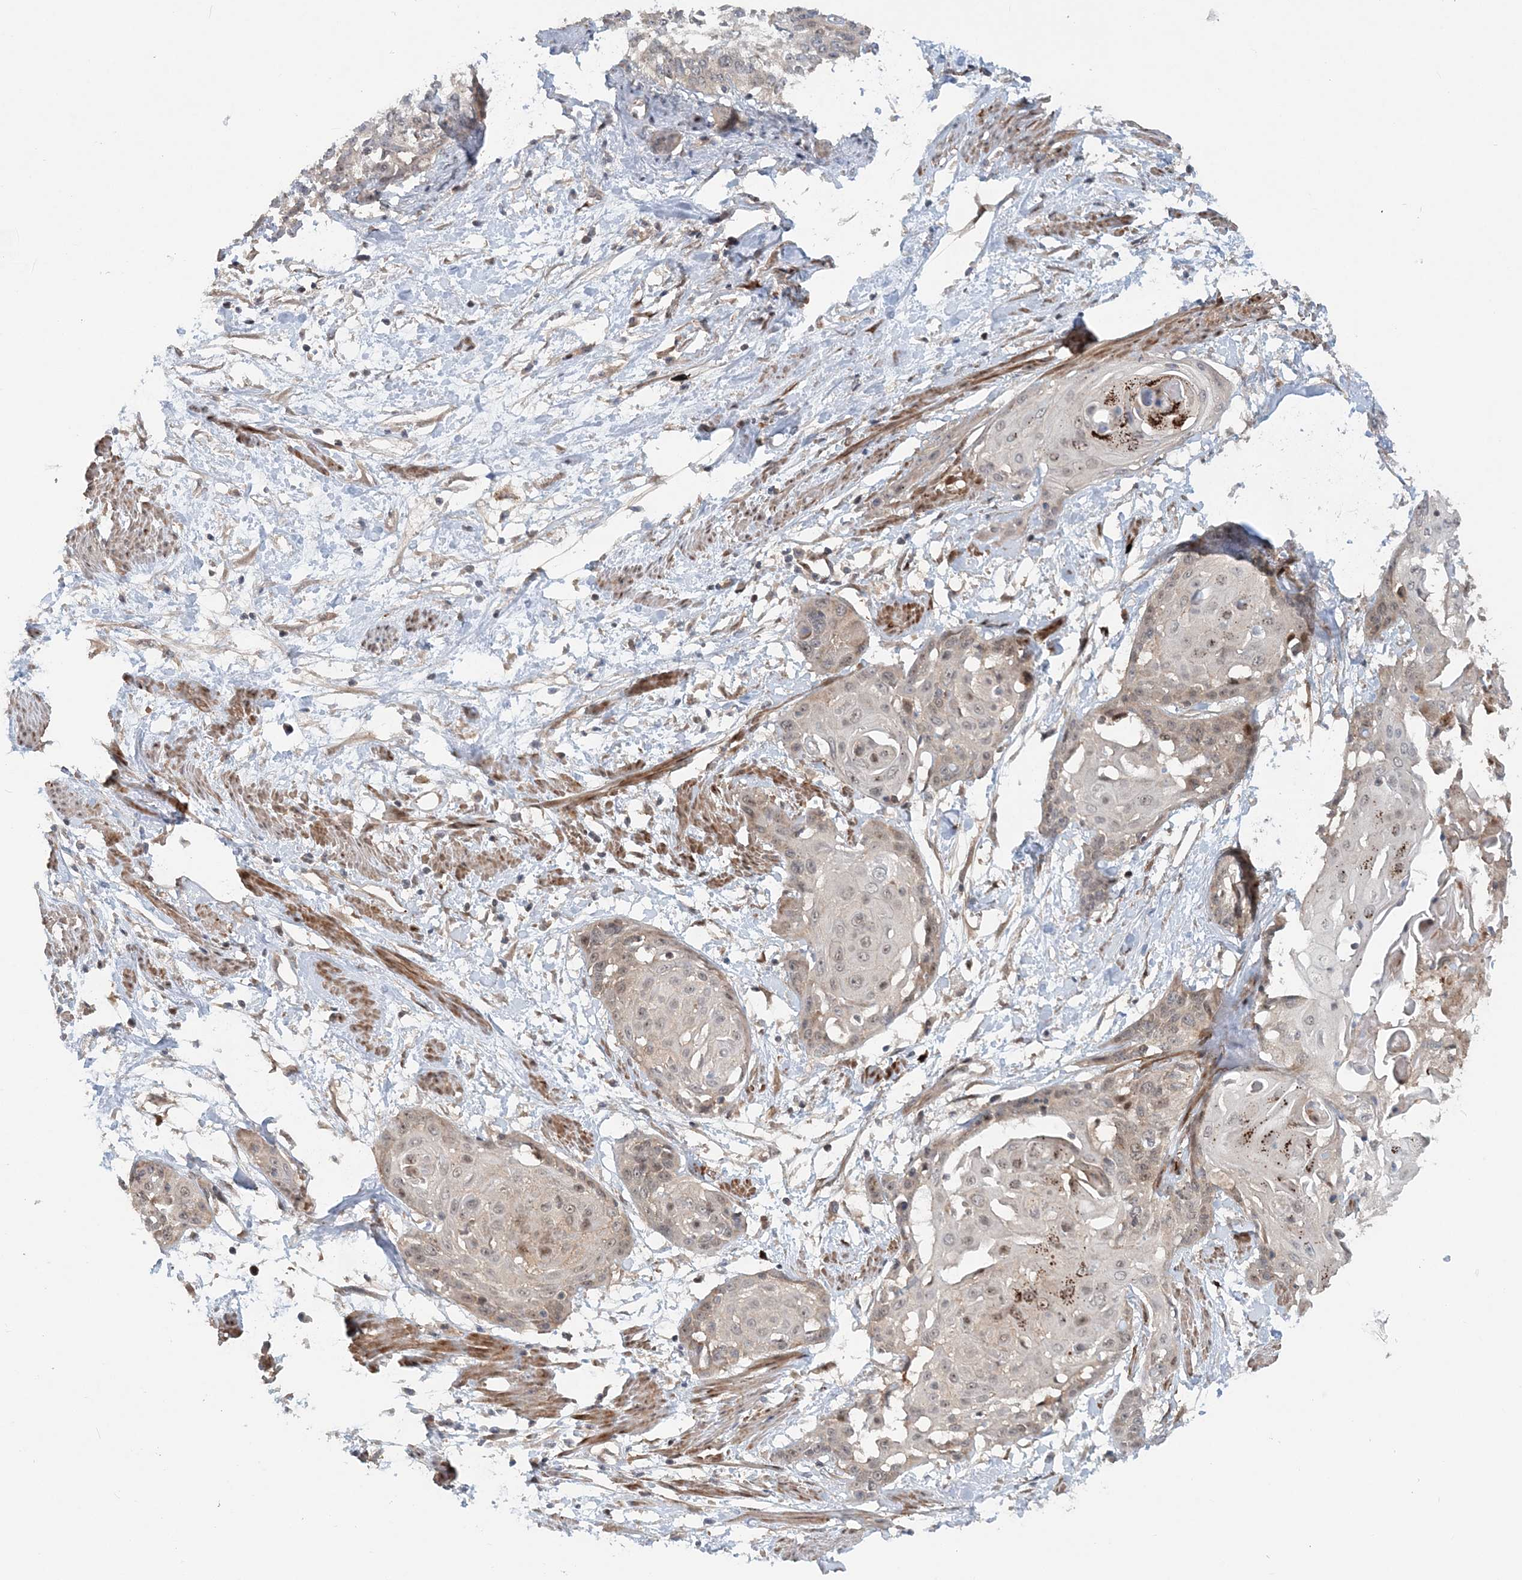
{"staining": {"intensity": "weak", "quantity": "25%-75%", "location": "cytoplasmic/membranous,nuclear"}, "tissue": "cervical cancer", "cell_type": "Tumor cells", "image_type": "cancer", "snomed": [{"axis": "morphology", "description": "Squamous cell carcinoma, NOS"}, {"axis": "topography", "description": "Cervix"}], "caption": "Immunohistochemistry (IHC) micrograph of neoplastic tissue: human cervical cancer (squamous cell carcinoma) stained using immunohistochemistry (IHC) displays low levels of weak protein expression localized specifically in the cytoplasmic/membranous and nuclear of tumor cells, appearing as a cytoplasmic/membranous and nuclear brown color.", "gene": "GEMIN5", "patient": {"sex": "female", "age": 57}}